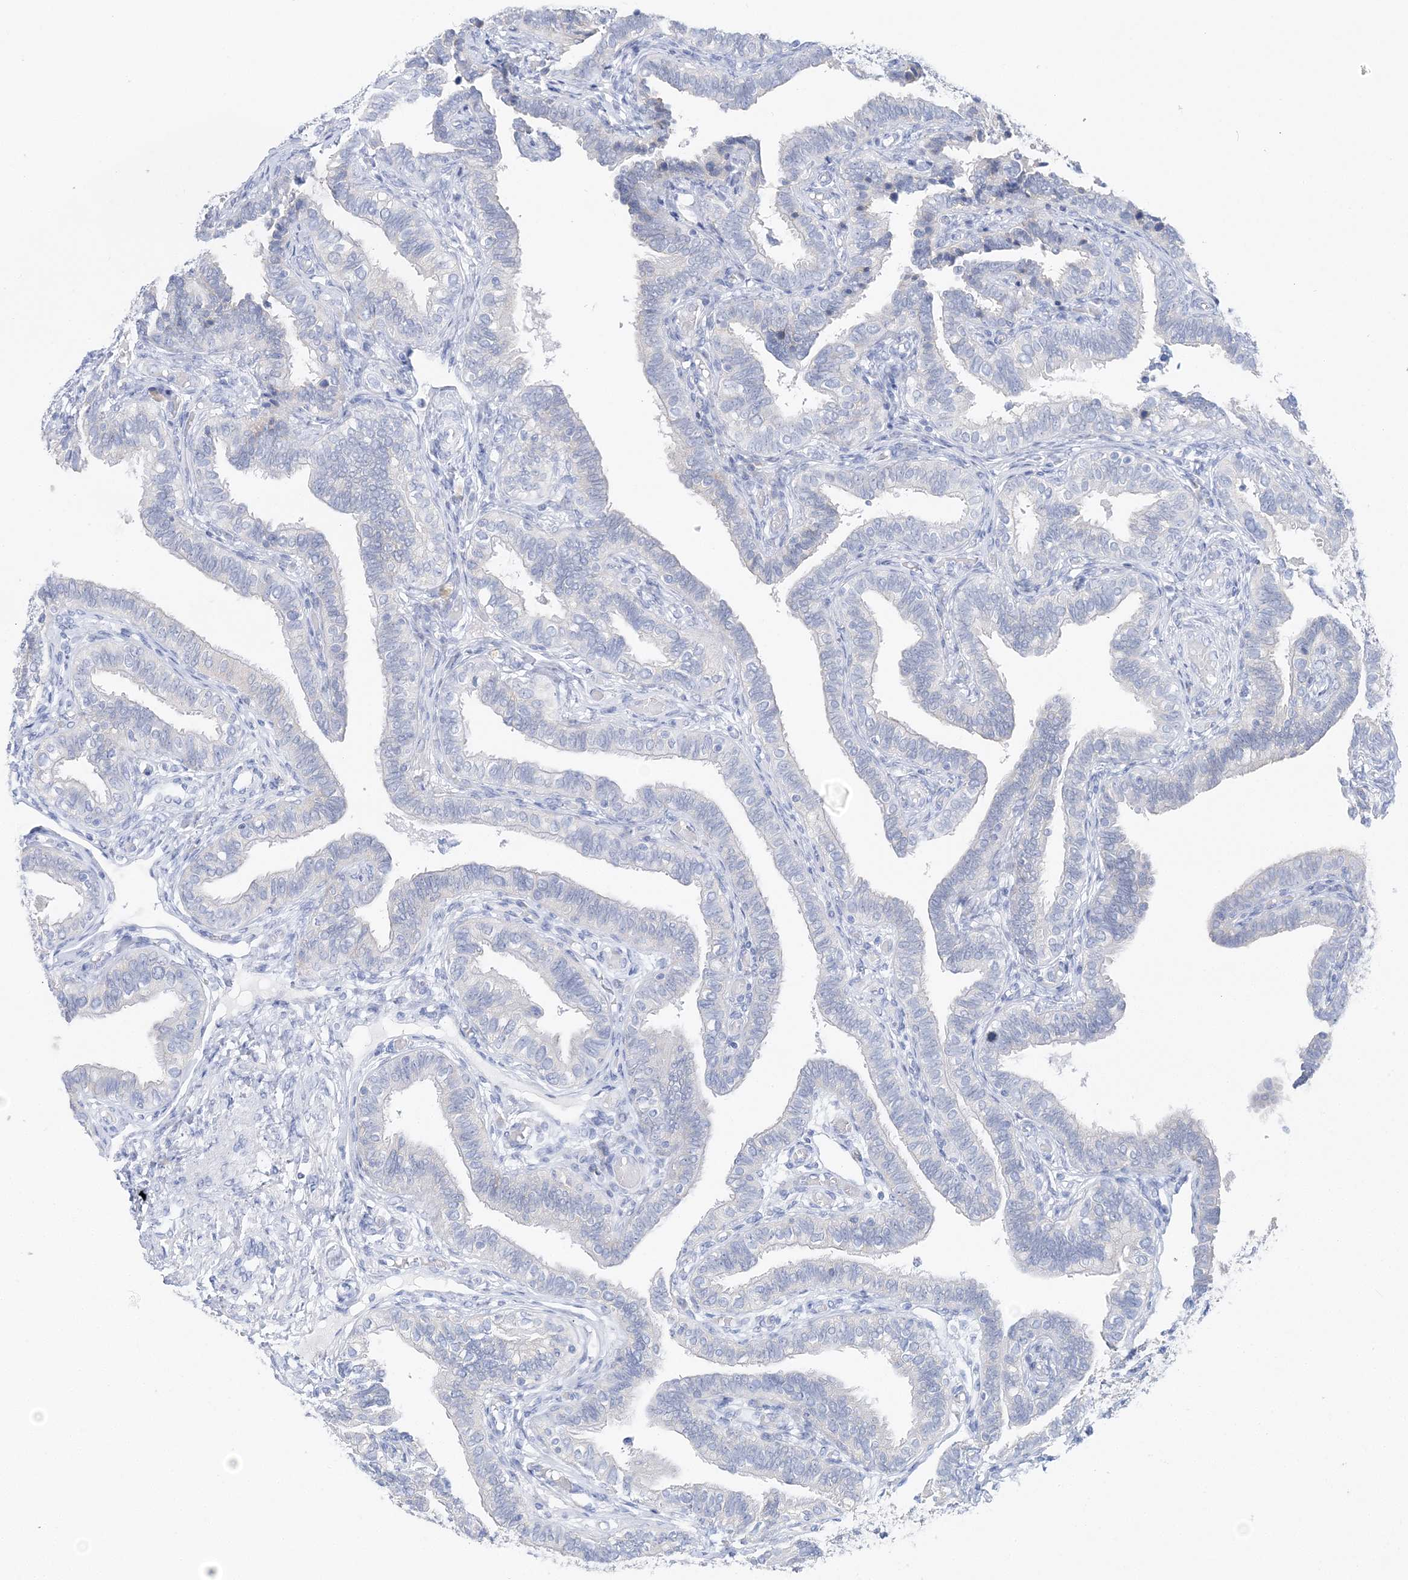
{"staining": {"intensity": "weak", "quantity": "<25%", "location": "cytoplasmic/membranous"}, "tissue": "fallopian tube", "cell_type": "Glandular cells", "image_type": "normal", "snomed": [{"axis": "morphology", "description": "Normal tissue, NOS"}, {"axis": "topography", "description": "Fallopian tube"}], "caption": "Immunohistochemistry of benign fallopian tube displays no positivity in glandular cells. Brightfield microscopy of immunohistochemistry (IHC) stained with DAB (3,3'-diaminobenzidine) (brown) and hematoxylin (blue), captured at high magnification.", "gene": "SLC5A6", "patient": {"sex": "female", "age": 39}}